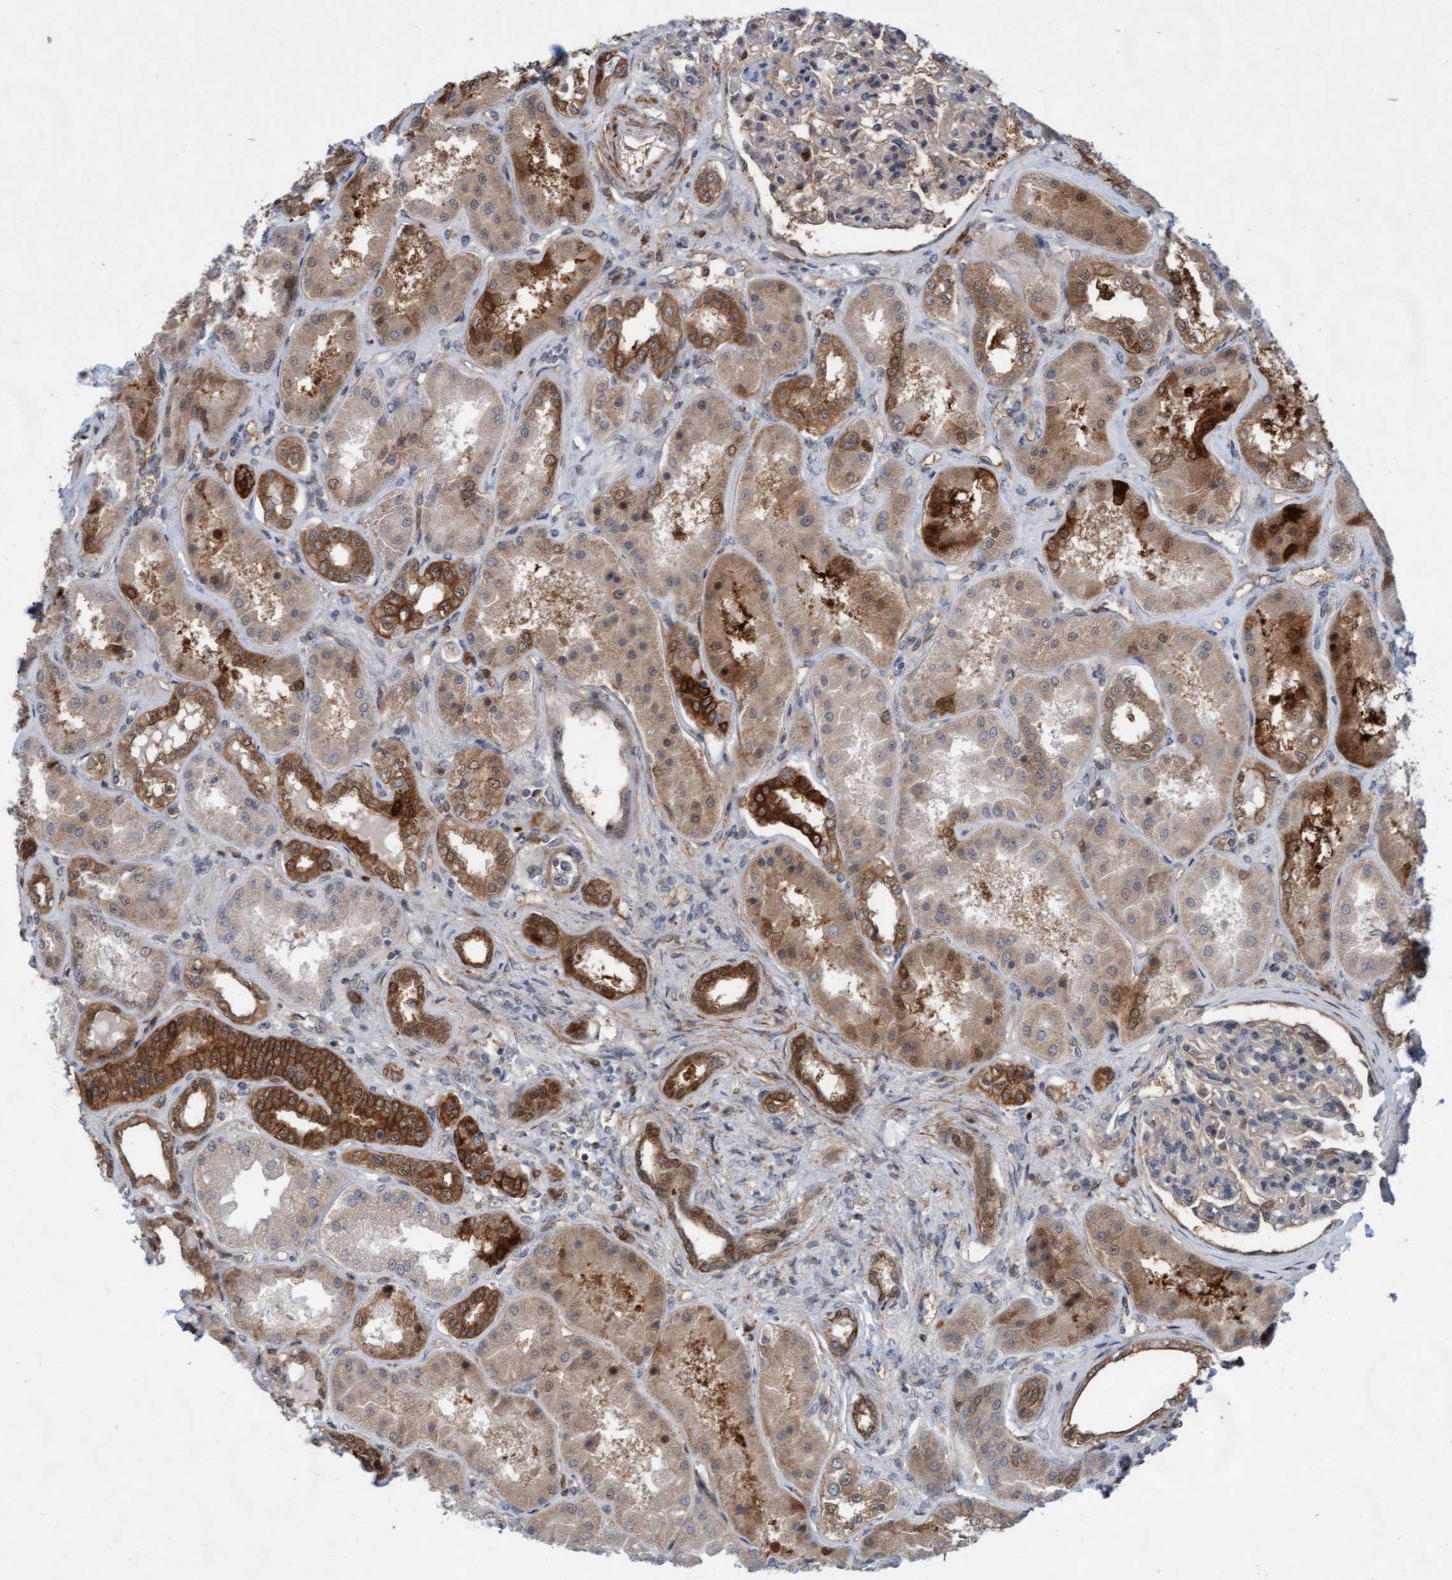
{"staining": {"intensity": "weak", "quantity": "25%-75%", "location": "cytoplasmic/membranous,nuclear"}, "tissue": "kidney", "cell_type": "Cells in glomeruli", "image_type": "normal", "snomed": [{"axis": "morphology", "description": "Normal tissue, NOS"}, {"axis": "topography", "description": "Kidney"}], "caption": "This photomicrograph demonstrates unremarkable kidney stained with IHC to label a protein in brown. The cytoplasmic/membranous,nuclear of cells in glomeruli show weak positivity for the protein. Nuclei are counter-stained blue.", "gene": "RAP1GAP2", "patient": {"sex": "female", "age": 56}}